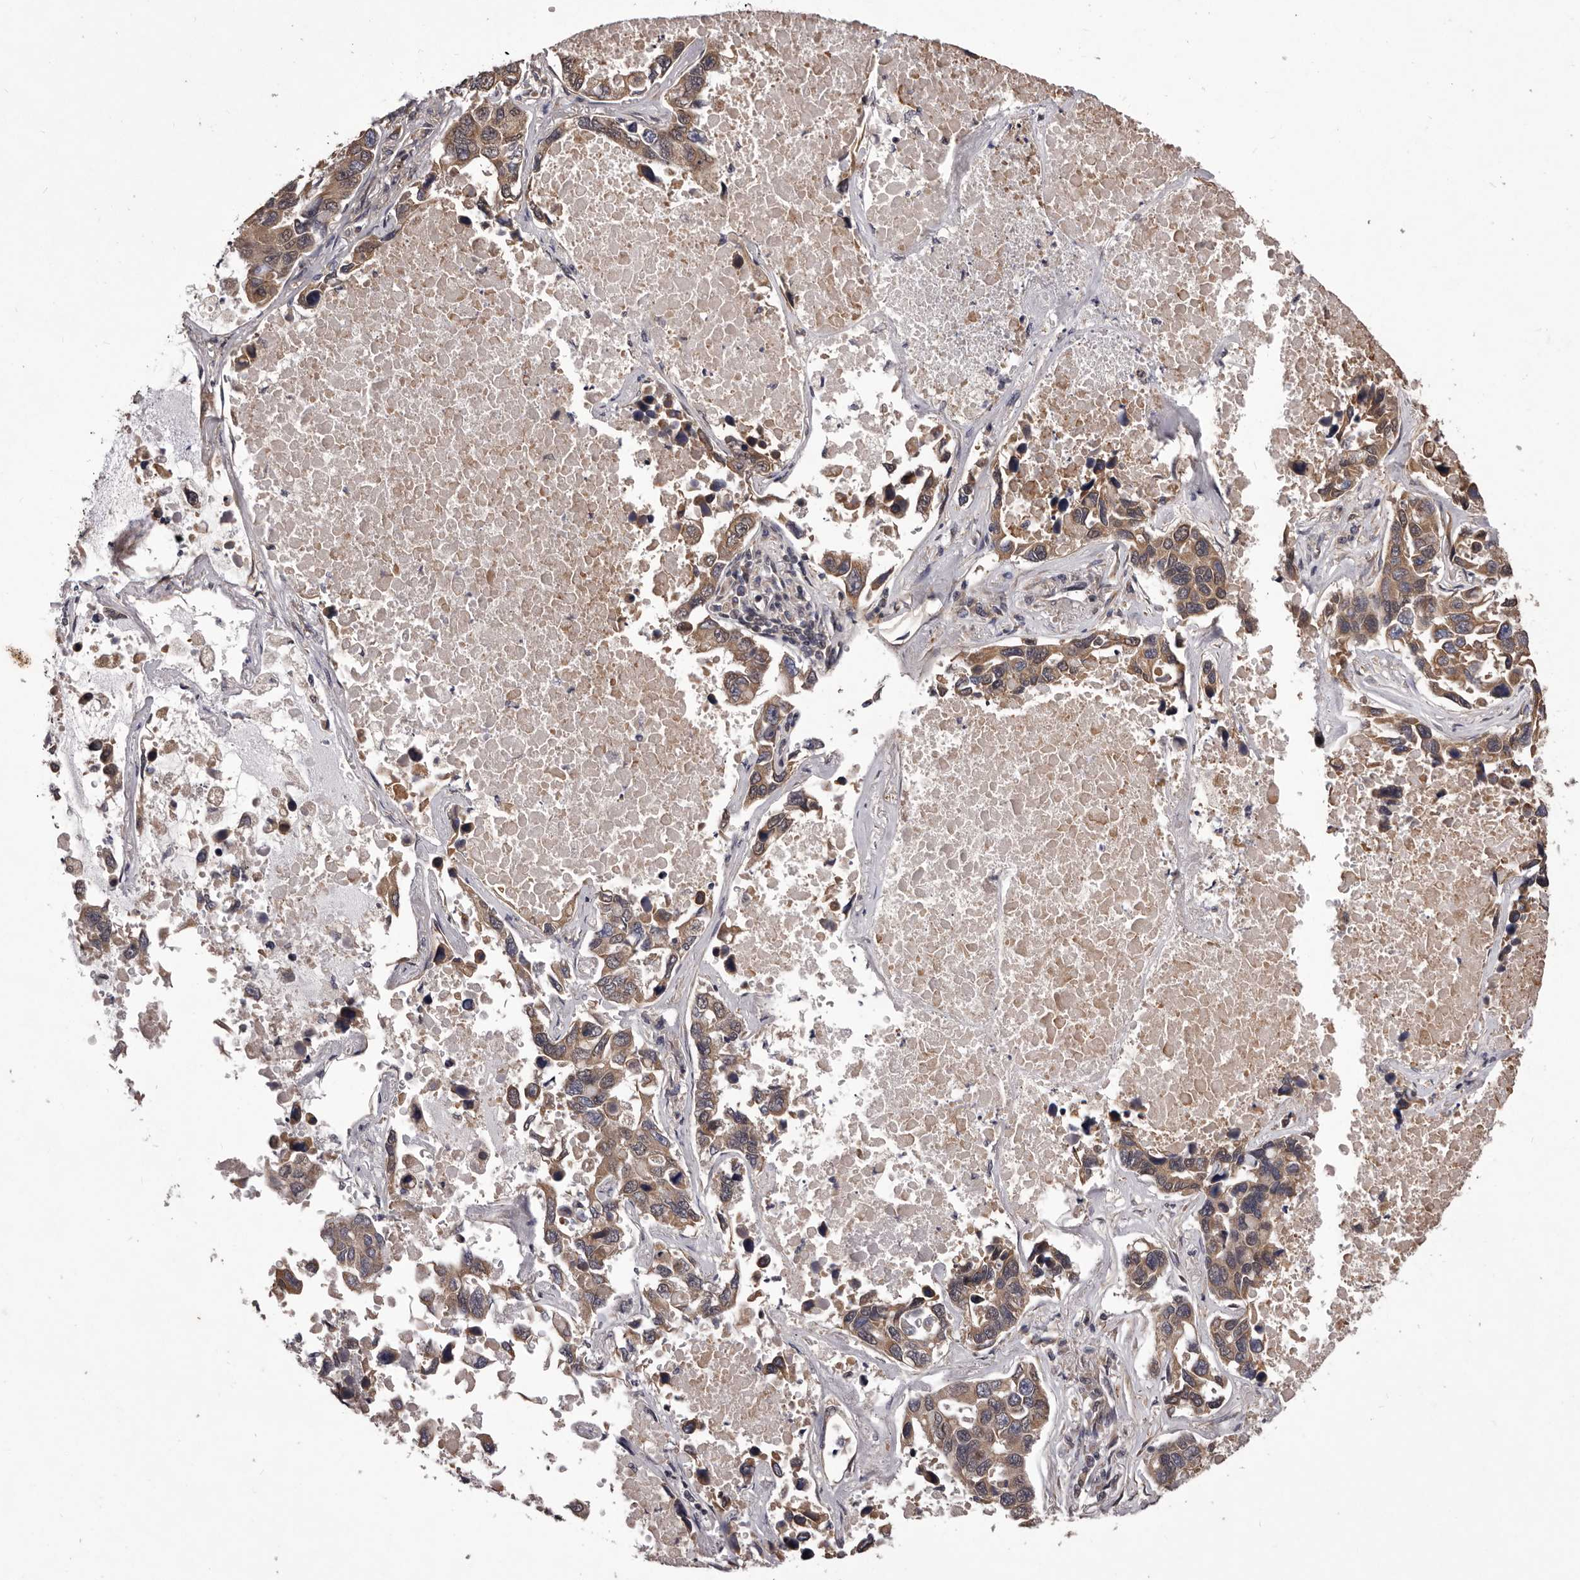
{"staining": {"intensity": "moderate", "quantity": ">75%", "location": "cytoplasmic/membranous"}, "tissue": "lung cancer", "cell_type": "Tumor cells", "image_type": "cancer", "snomed": [{"axis": "morphology", "description": "Adenocarcinoma, NOS"}, {"axis": "topography", "description": "Lung"}], "caption": "This photomicrograph demonstrates IHC staining of human adenocarcinoma (lung), with medium moderate cytoplasmic/membranous expression in about >75% of tumor cells.", "gene": "CELF3", "patient": {"sex": "male", "age": 64}}